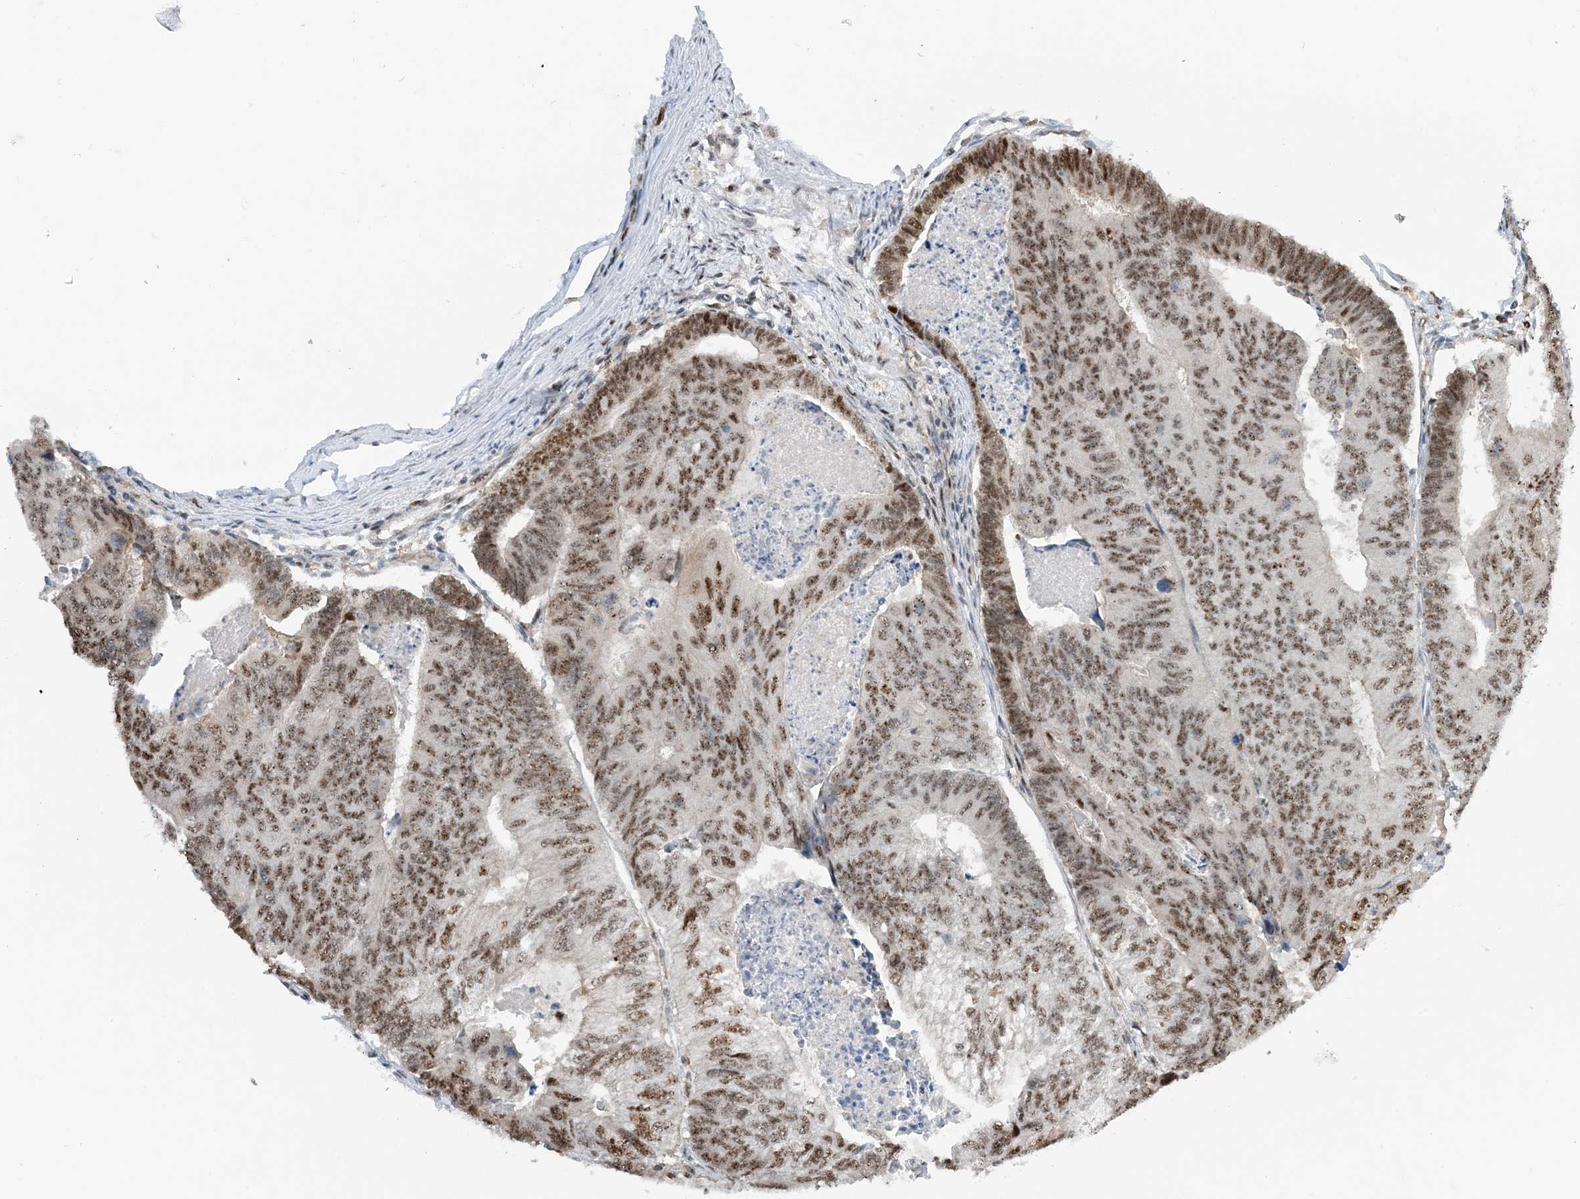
{"staining": {"intensity": "moderate", "quantity": ">75%", "location": "nuclear"}, "tissue": "colorectal cancer", "cell_type": "Tumor cells", "image_type": "cancer", "snomed": [{"axis": "morphology", "description": "Adenocarcinoma, NOS"}, {"axis": "topography", "description": "Colon"}], "caption": "The immunohistochemical stain labels moderate nuclear staining in tumor cells of colorectal cancer (adenocarcinoma) tissue. Immunohistochemistry stains the protein in brown and the nuclei are stained blue.", "gene": "HEMK1", "patient": {"sex": "female", "age": 67}}